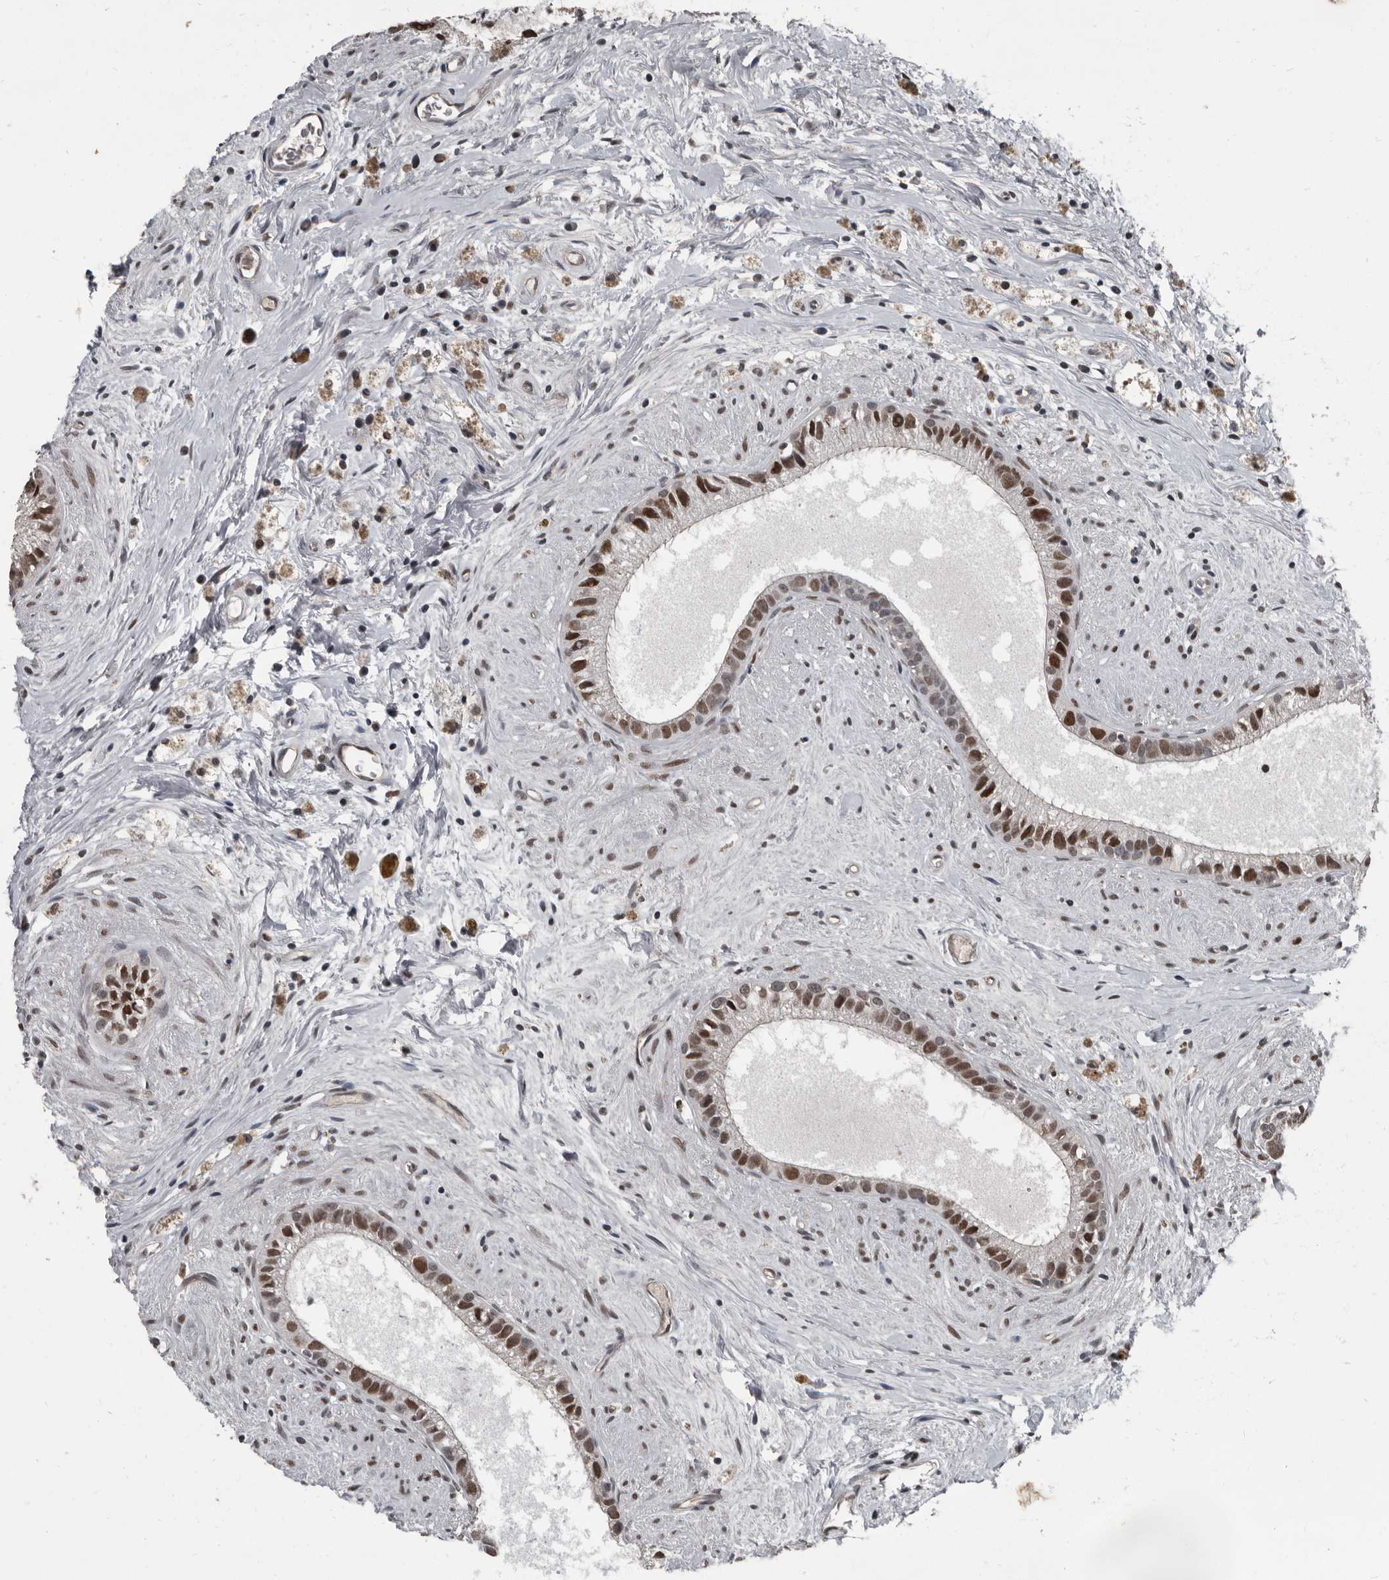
{"staining": {"intensity": "strong", "quantity": ">75%", "location": "nuclear"}, "tissue": "epididymis", "cell_type": "Glandular cells", "image_type": "normal", "snomed": [{"axis": "morphology", "description": "Normal tissue, NOS"}, {"axis": "topography", "description": "Epididymis"}], "caption": "Glandular cells show high levels of strong nuclear expression in about >75% of cells in unremarkable epididymis. (IHC, brightfield microscopy, high magnification).", "gene": "CHD1L", "patient": {"sex": "male", "age": 80}}